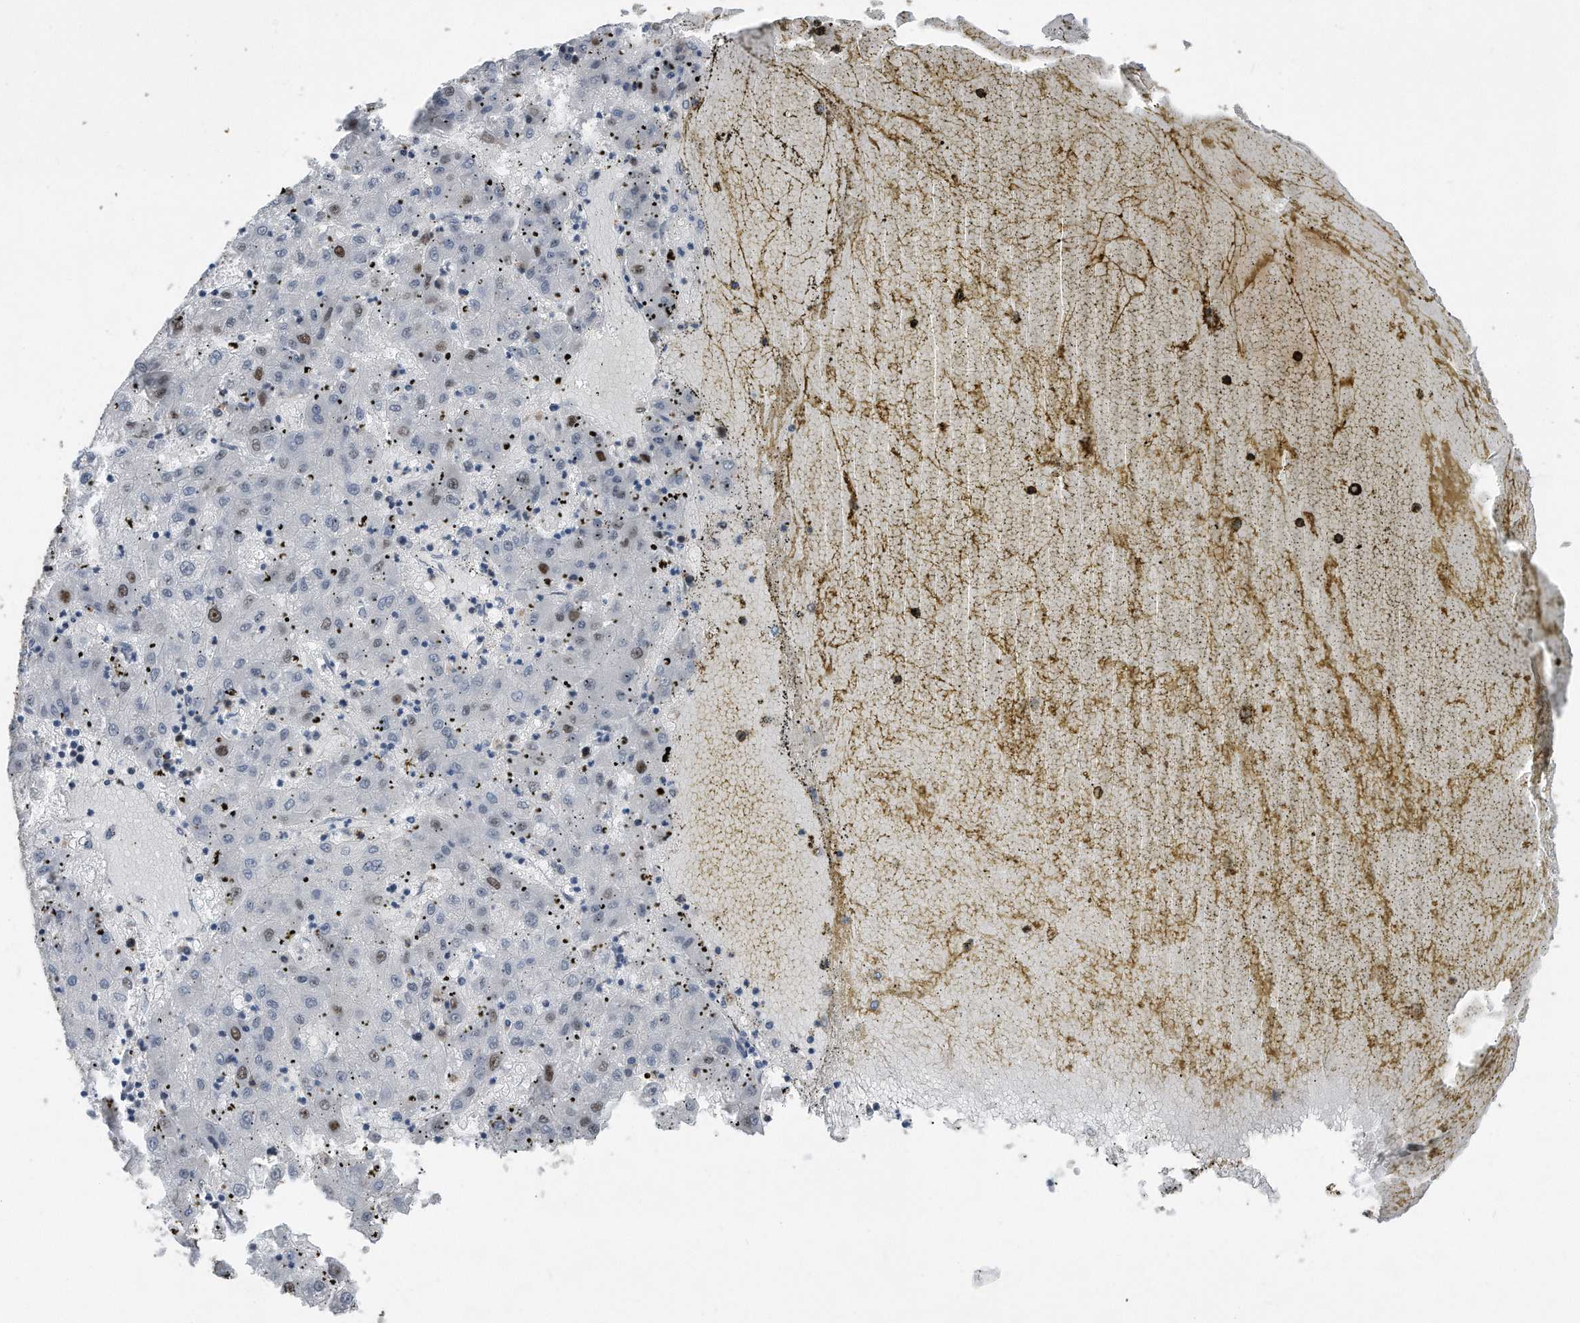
{"staining": {"intensity": "moderate", "quantity": "<25%", "location": "nuclear"}, "tissue": "liver cancer", "cell_type": "Tumor cells", "image_type": "cancer", "snomed": [{"axis": "morphology", "description": "Carcinoma, Hepatocellular, NOS"}, {"axis": "topography", "description": "Liver"}], "caption": "Human liver cancer stained for a protein (brown) demonstrates moderate nuclear positive staining in about <25% of tumor cells.", "gene": "PCNA", "patient": {"sex": "male", "age": 72}}